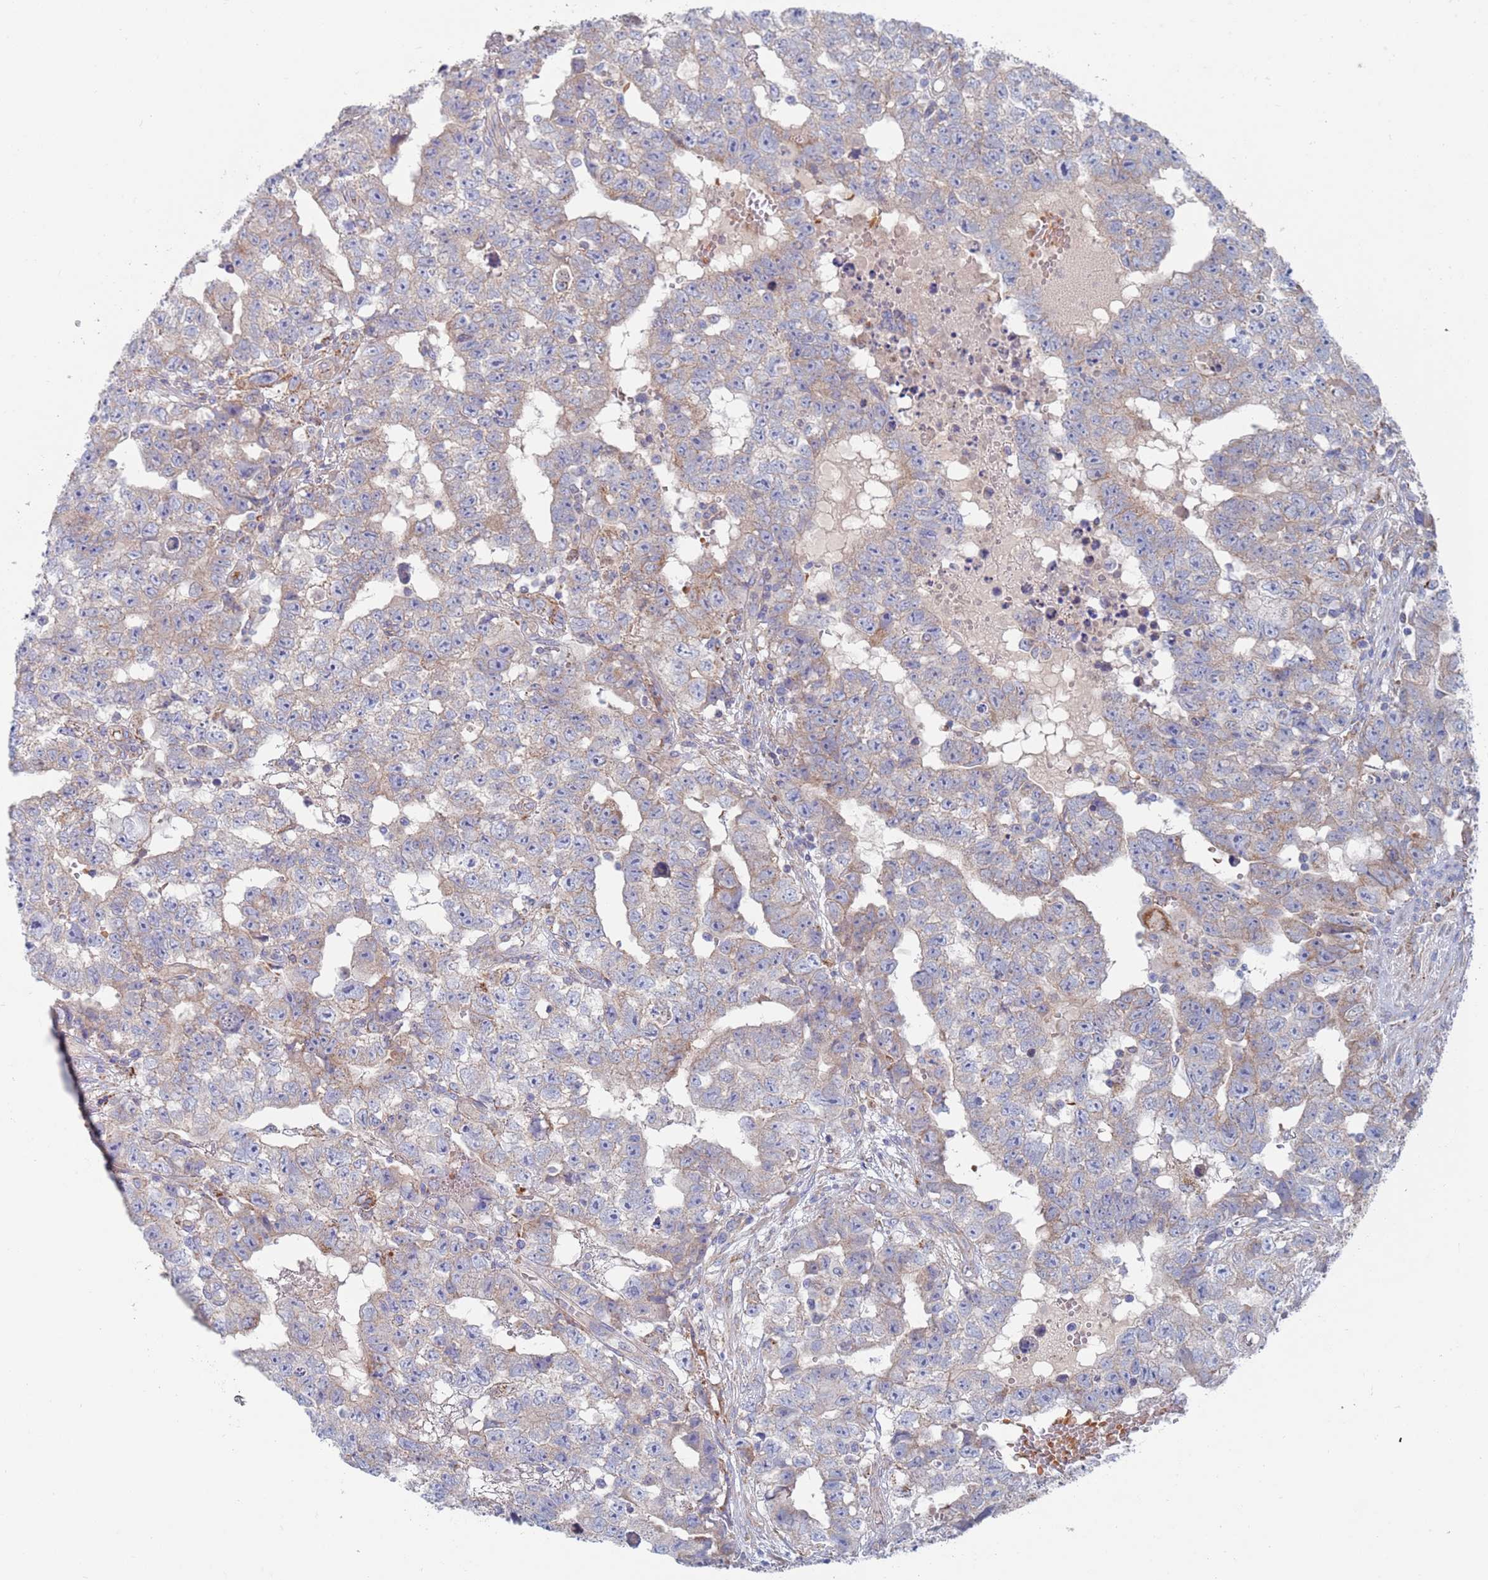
{"staining": {"intensity": "weak", "quantity": "<25%", "location": "cytoplasmic/membranous"}, "tissue": "testis cancer", "cell_type": "Tumor cells", "image_type": "cancer", "snomed": [{"axis": "morphology", "description": "Carcinoma, Embryonal, NOS"}, {"axis": "topography", "description": "Testis"}], "caption": "IHC of human testis cancer shows no staining in tumor cells.", "gene": "CHCHD6", "patient": {"sex": "male", "age": 25}}